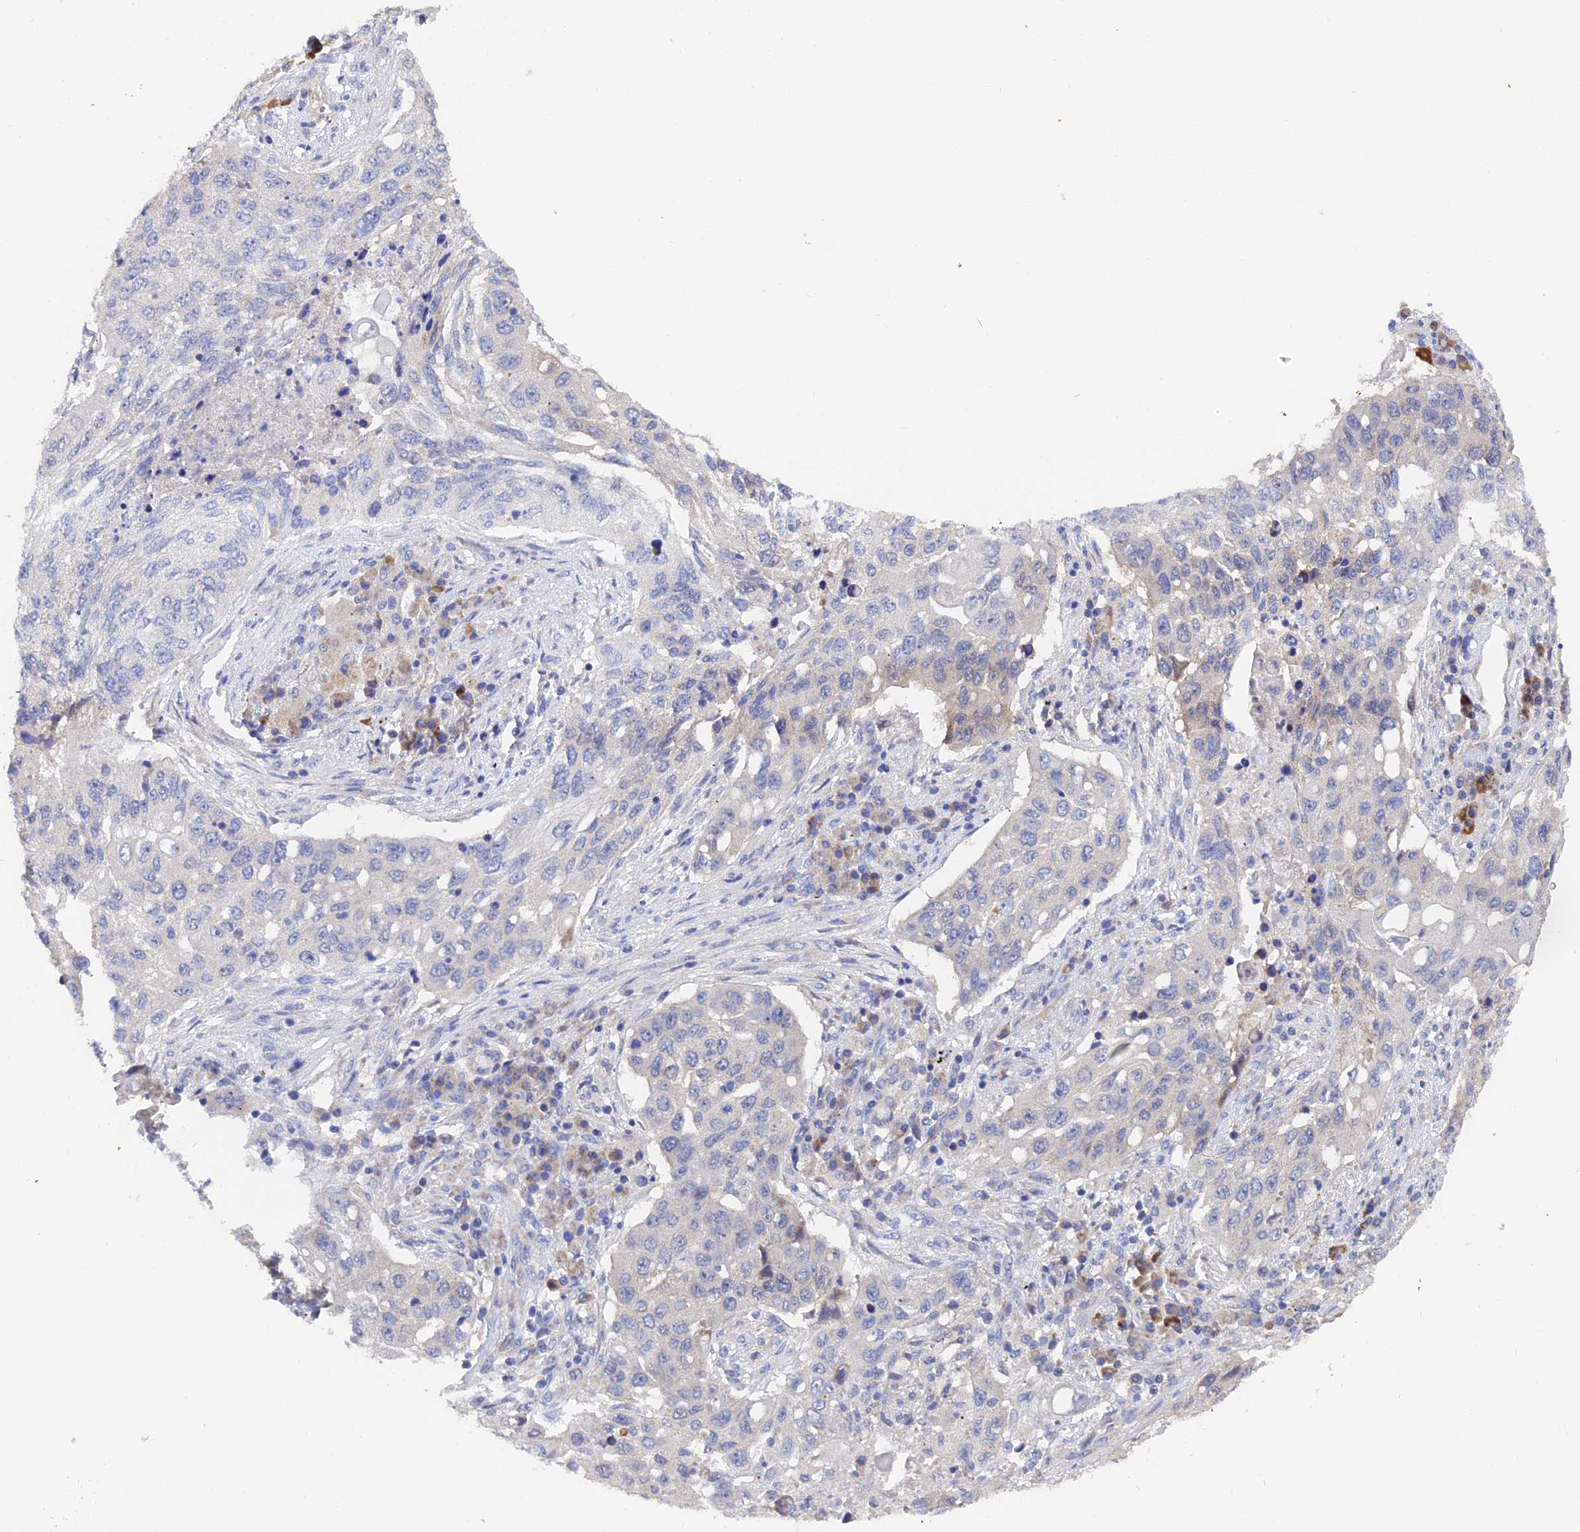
{"staining": {"intensity": "negative", "quantity": "none", "location": "none"}, "tissue": "lung cancer", "cell_type": "Tumor cells", "image_type": "cancer", "snomed": [{"axis": "morphology", "description": "Squamous cell carcinoma, NOS"}, {"axis": "topography", "description": "Lung"}], "caption": "This is a micrograph of immunohistochemistry (IHC) staining of lung cancer (squamous cell carcinoma), which shows no expression in tumor cells.", "gene": "UBE2L3", "patient": {"sex": "female", "age": 63}}